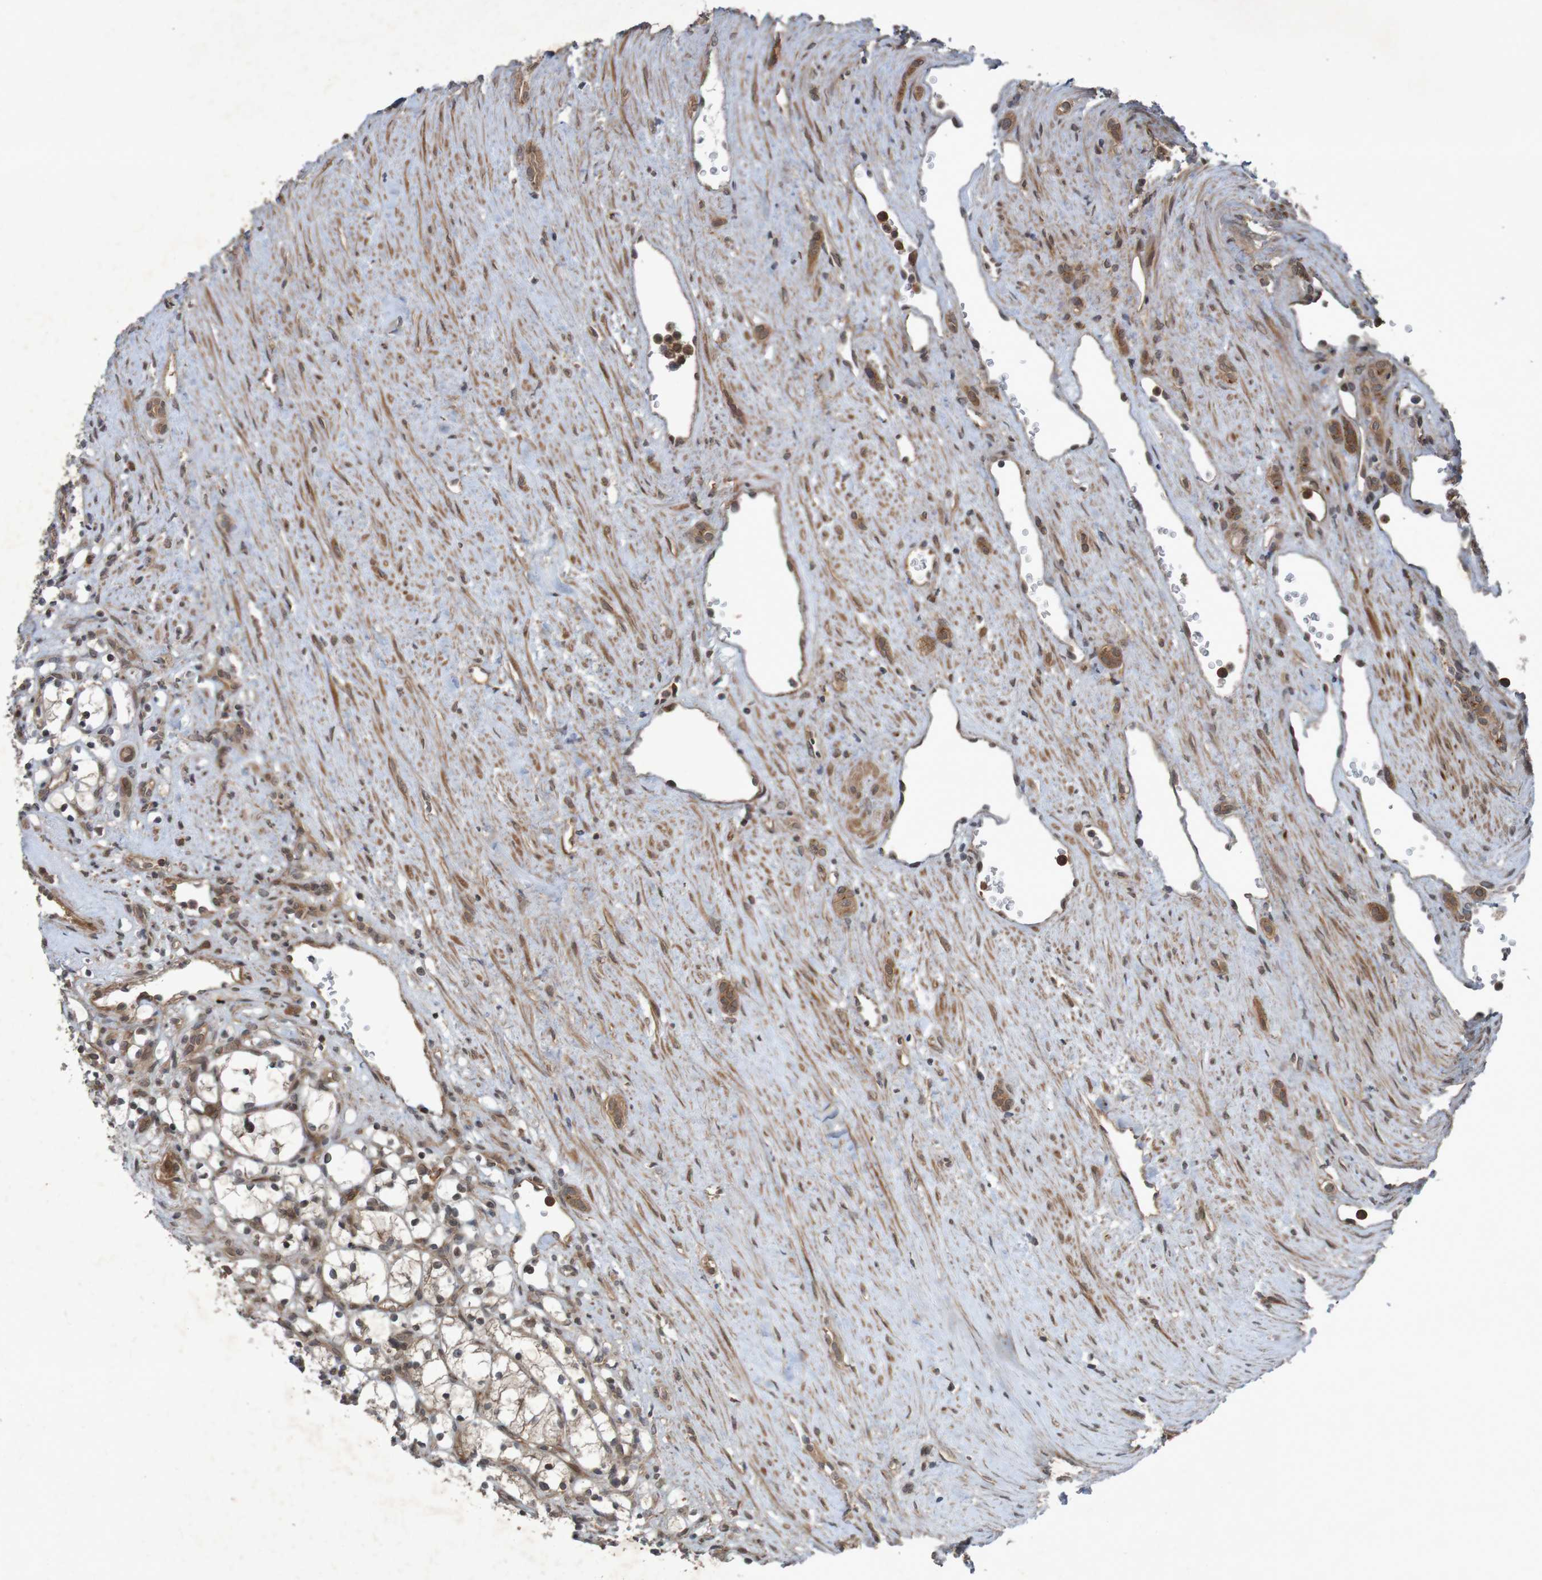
{"staining": {"intensity": "weak", "quantity": "<25%", "location": "cytoplasmic/membranous"}, "tissue": "renal cancer", "cell_type": "Tumor cells", "image_type": "cancer", "snomed": [{"axis": "morphology", "description": "Adenocarcinoma, NOS"}, {"axis": "topography", "description": "Kidney"}], "caption": "This histopathology image is of renal cancer stained with immunohistochemistry to label a protein in brown with the nuclei are counter-stained blue. There is no expression in tumor cells. (DAB immunohistochemistry (IHC) with hematoxylin counter stain).", "gene": "ARHGEF11", "patient": {"sex": "female", "age": 69}}